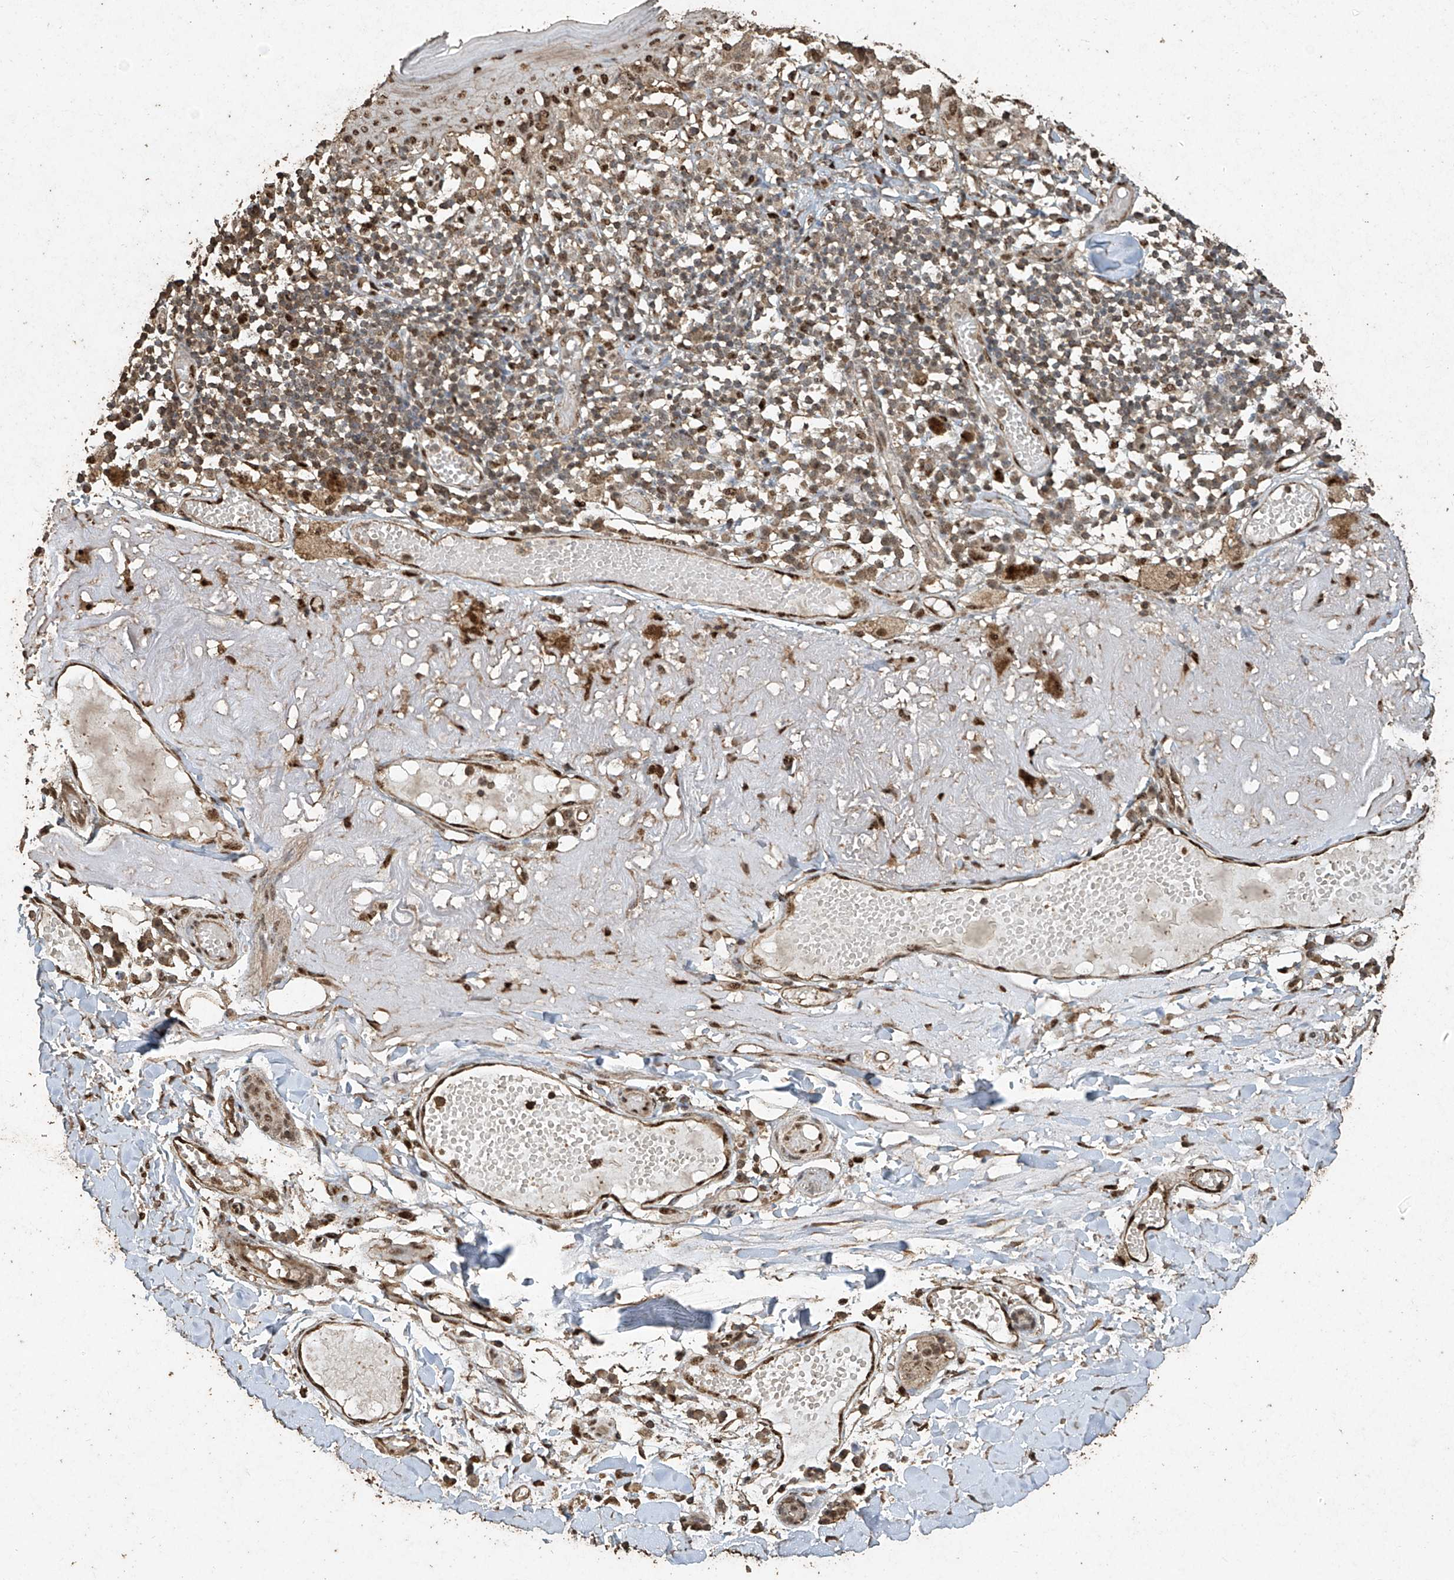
{"staining": {"intensity": "moderate", "quantity": "25%-75%", "location": "nuclear"}, "tissue": "melanoma", "cell_type": "Tumor cells", "image_type": "cancer", "snomed": [{"axis": "morphology", "description": "Malignant melanoma in situ"}, {"axis": "morphology", "description": "Malignant melanoma, NOS"}, {"axis": "topography", "description": "Skin"}], "caption": "High-power microscopy captured an immunohistochemistry (IHC) histopathology image of malignant melanoma, revealing moderate nuclear positivity in approximately 25%-75% of tumor cells.", "gene": "ERBB3", "patient": {"sex": "female", "age": 88}}